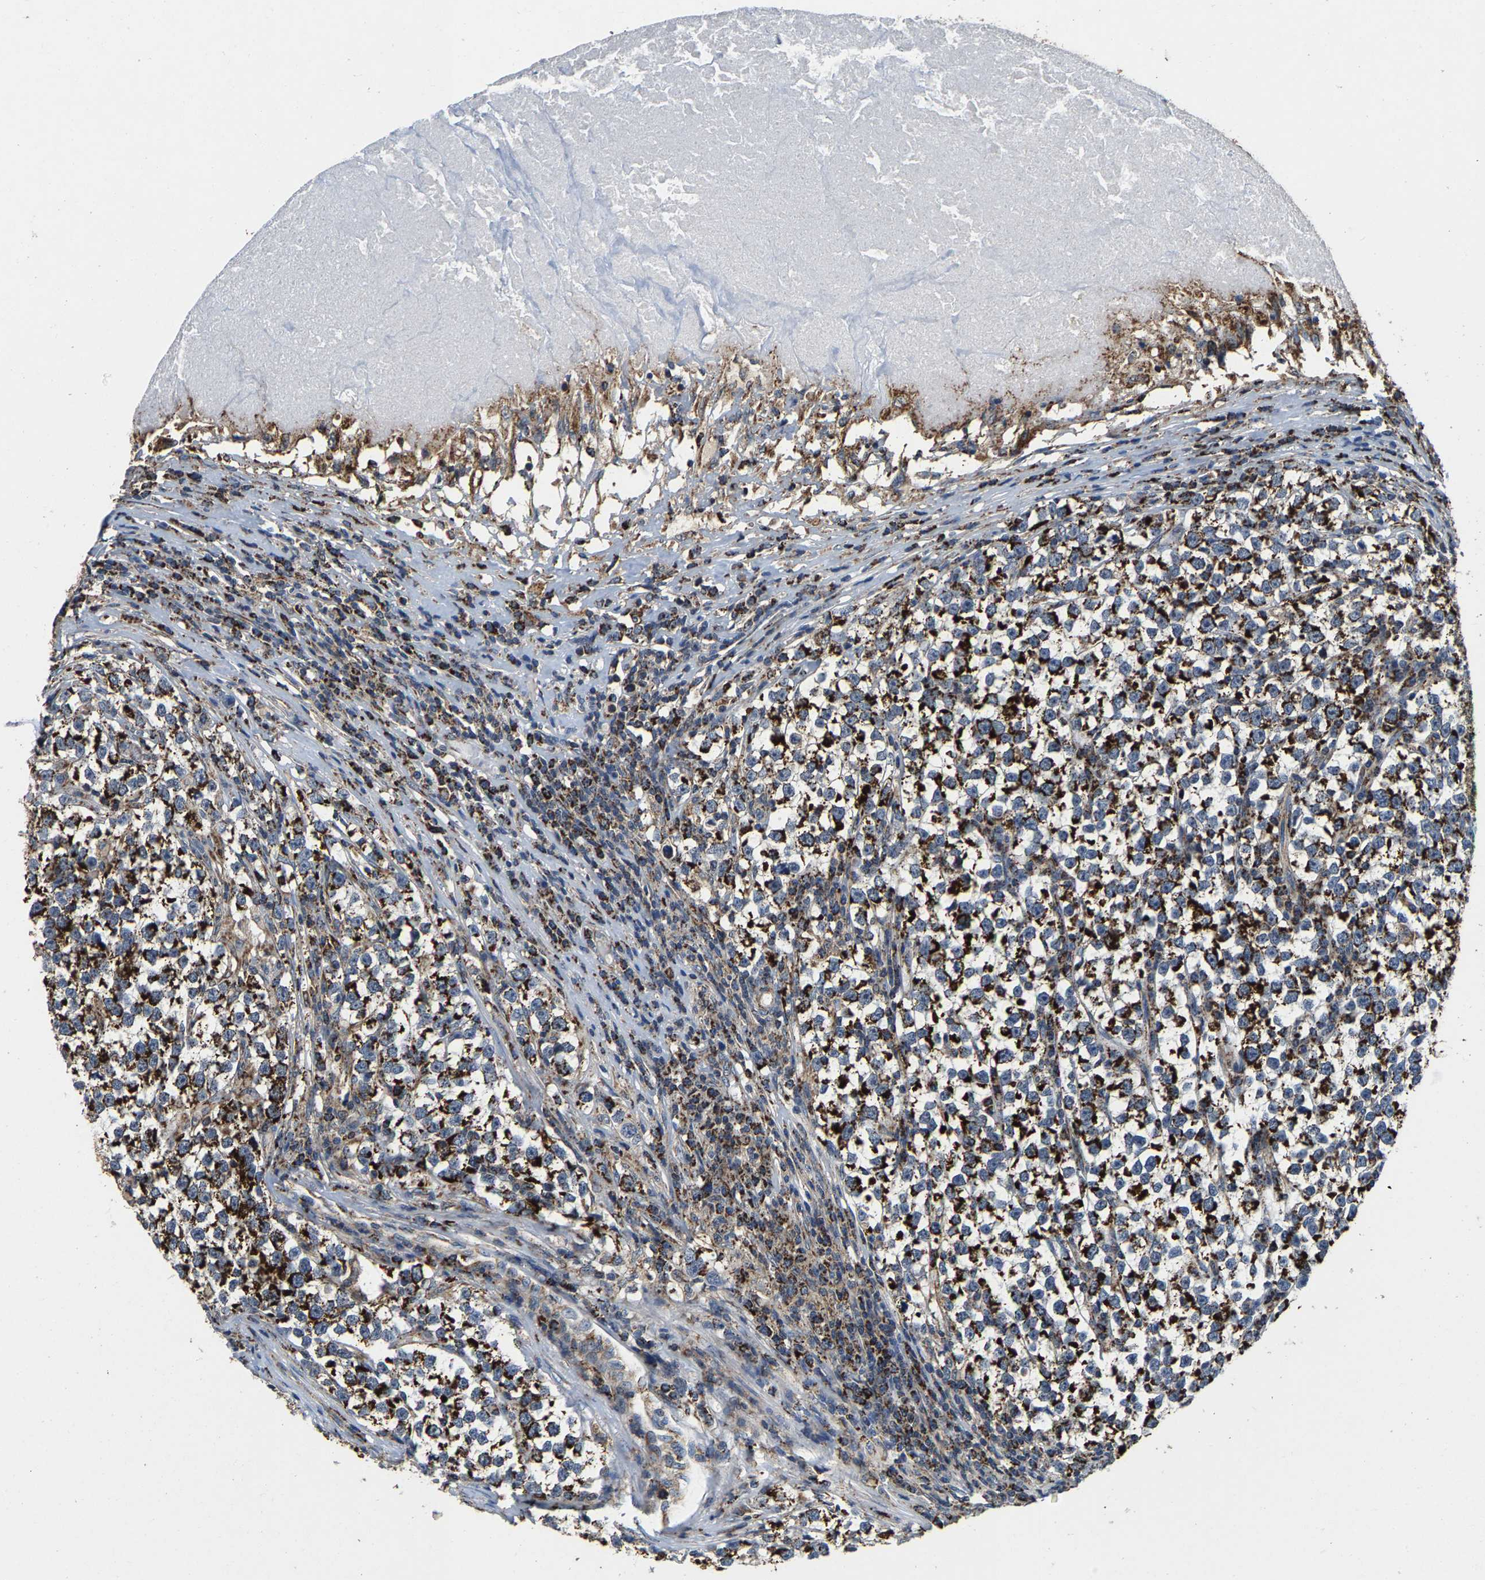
{"staining": {"intensity": "strong", "quantity": ">75%", "location": "cytoplasmic/membranous"}, "tissue": "testis cancer", "cell_type": "Tumor cells", "image_type": "cancer", "snomed": [{"axis": "morphology", "description": "Normal tissue, NOS"}, {"axis": "morphology", "description": "Seminoma, NOS"}, {"axis": "topography", "description": "Testis"}], "caption": "The image displays a brown stain indicating the presence of a protein in the cytoplasmic/membranous of tumor cells in testis cancer (seminoma). (DAB IHC, brown staining for protein, blue staining for nuclei).", "gene": "SHMT2", "patient": {"sex": "male", "age": 43}}